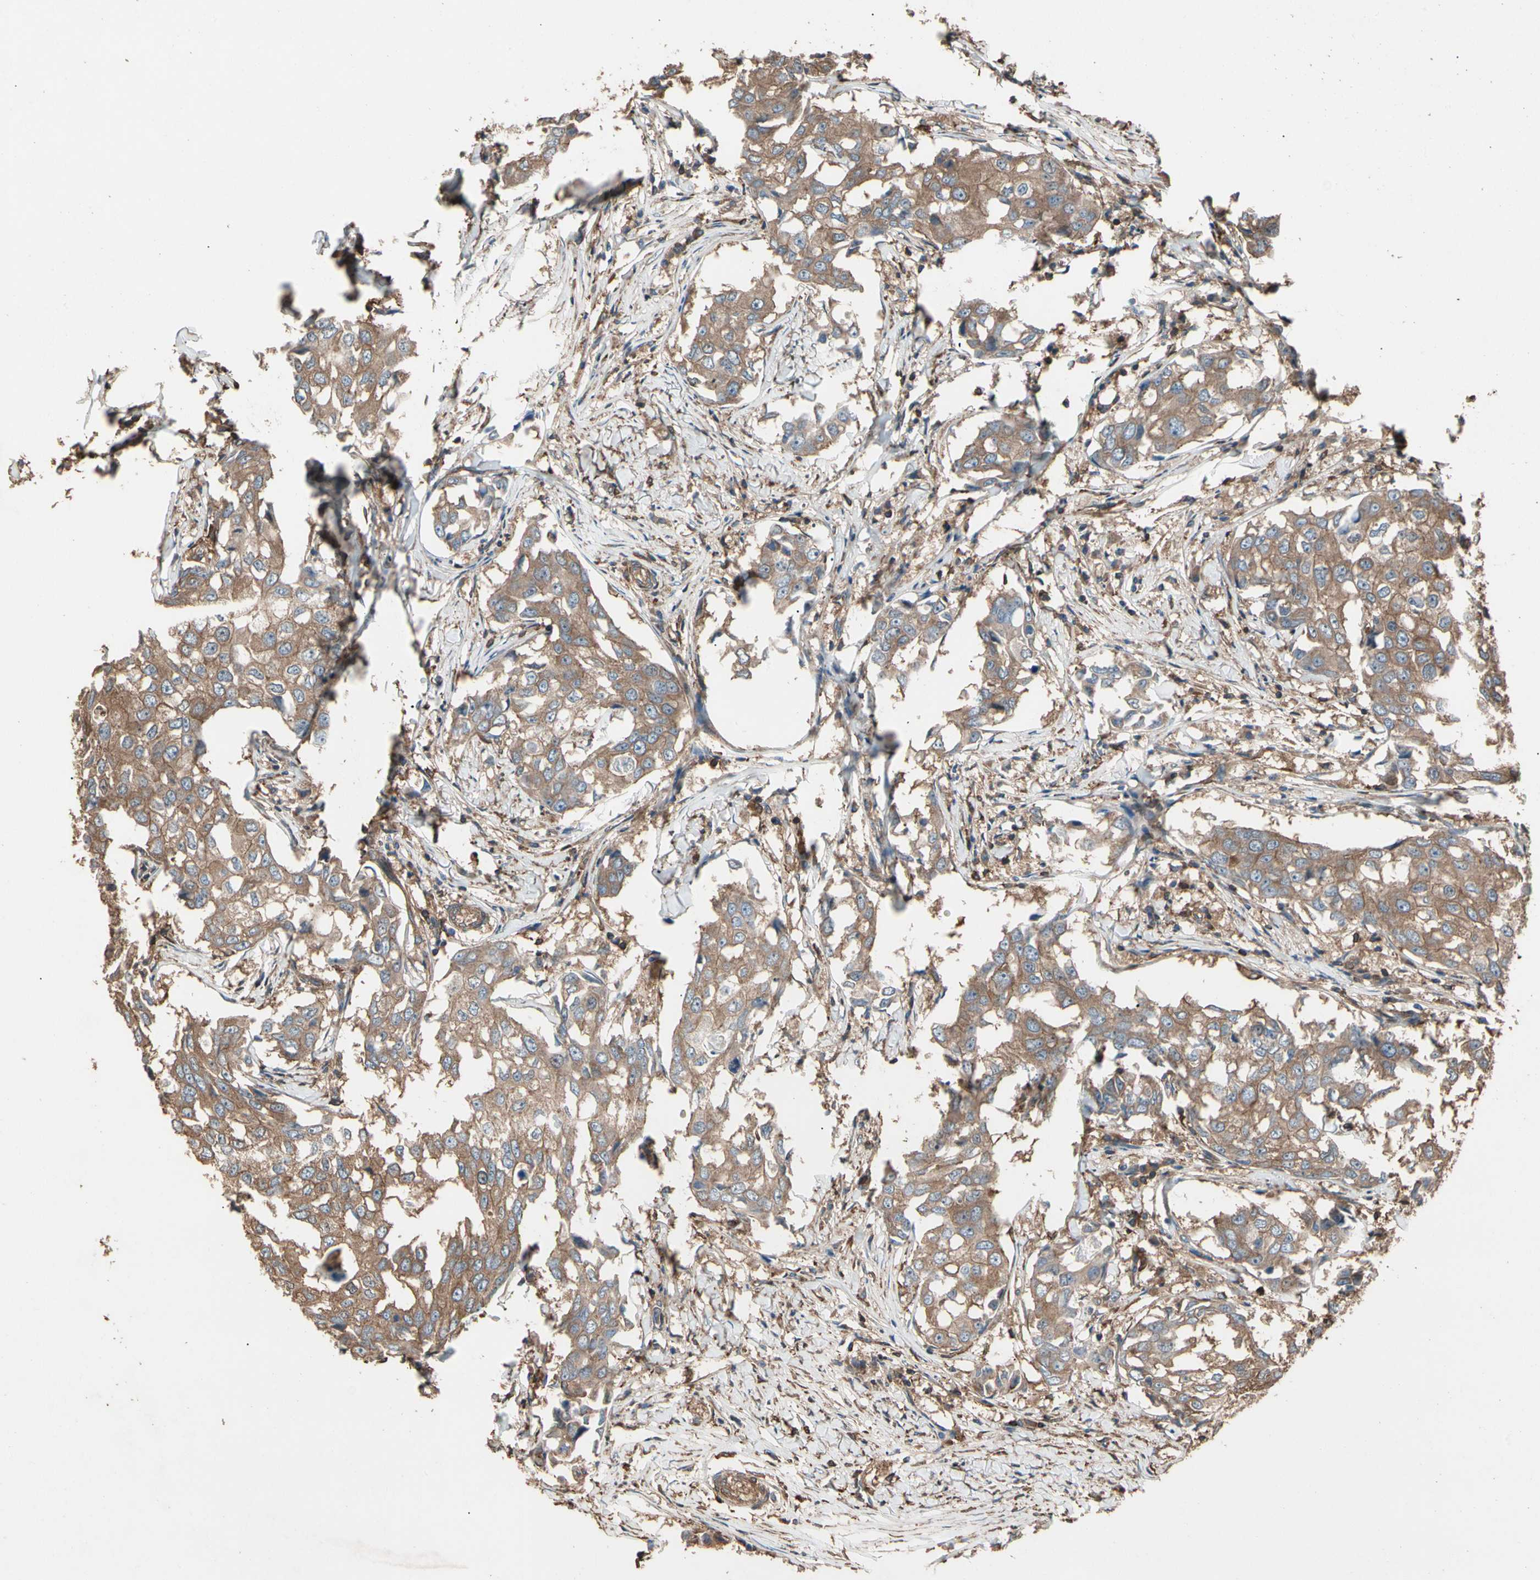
{"staining": {"intensity": "moderate", "quantity": ">75%", "location": "cytoplasmic/membranous"}, "tissue": "breast cancer", "cell_type": "Tumor cells", "image_type": "cancer", "snomed": [{"axis": "morphology", "description": "Duct carcinoma"}, {"axis": "topography", "description": "Breast"}], "caption": "Moderate cytoplasmic/membranous staining for a protein is identified in approximately >75% of tumor cells of breast cancer using immunohistochemistry (IHC).", "gene": "AGBL2", "patient": {"sex": "female", "age": 27}}